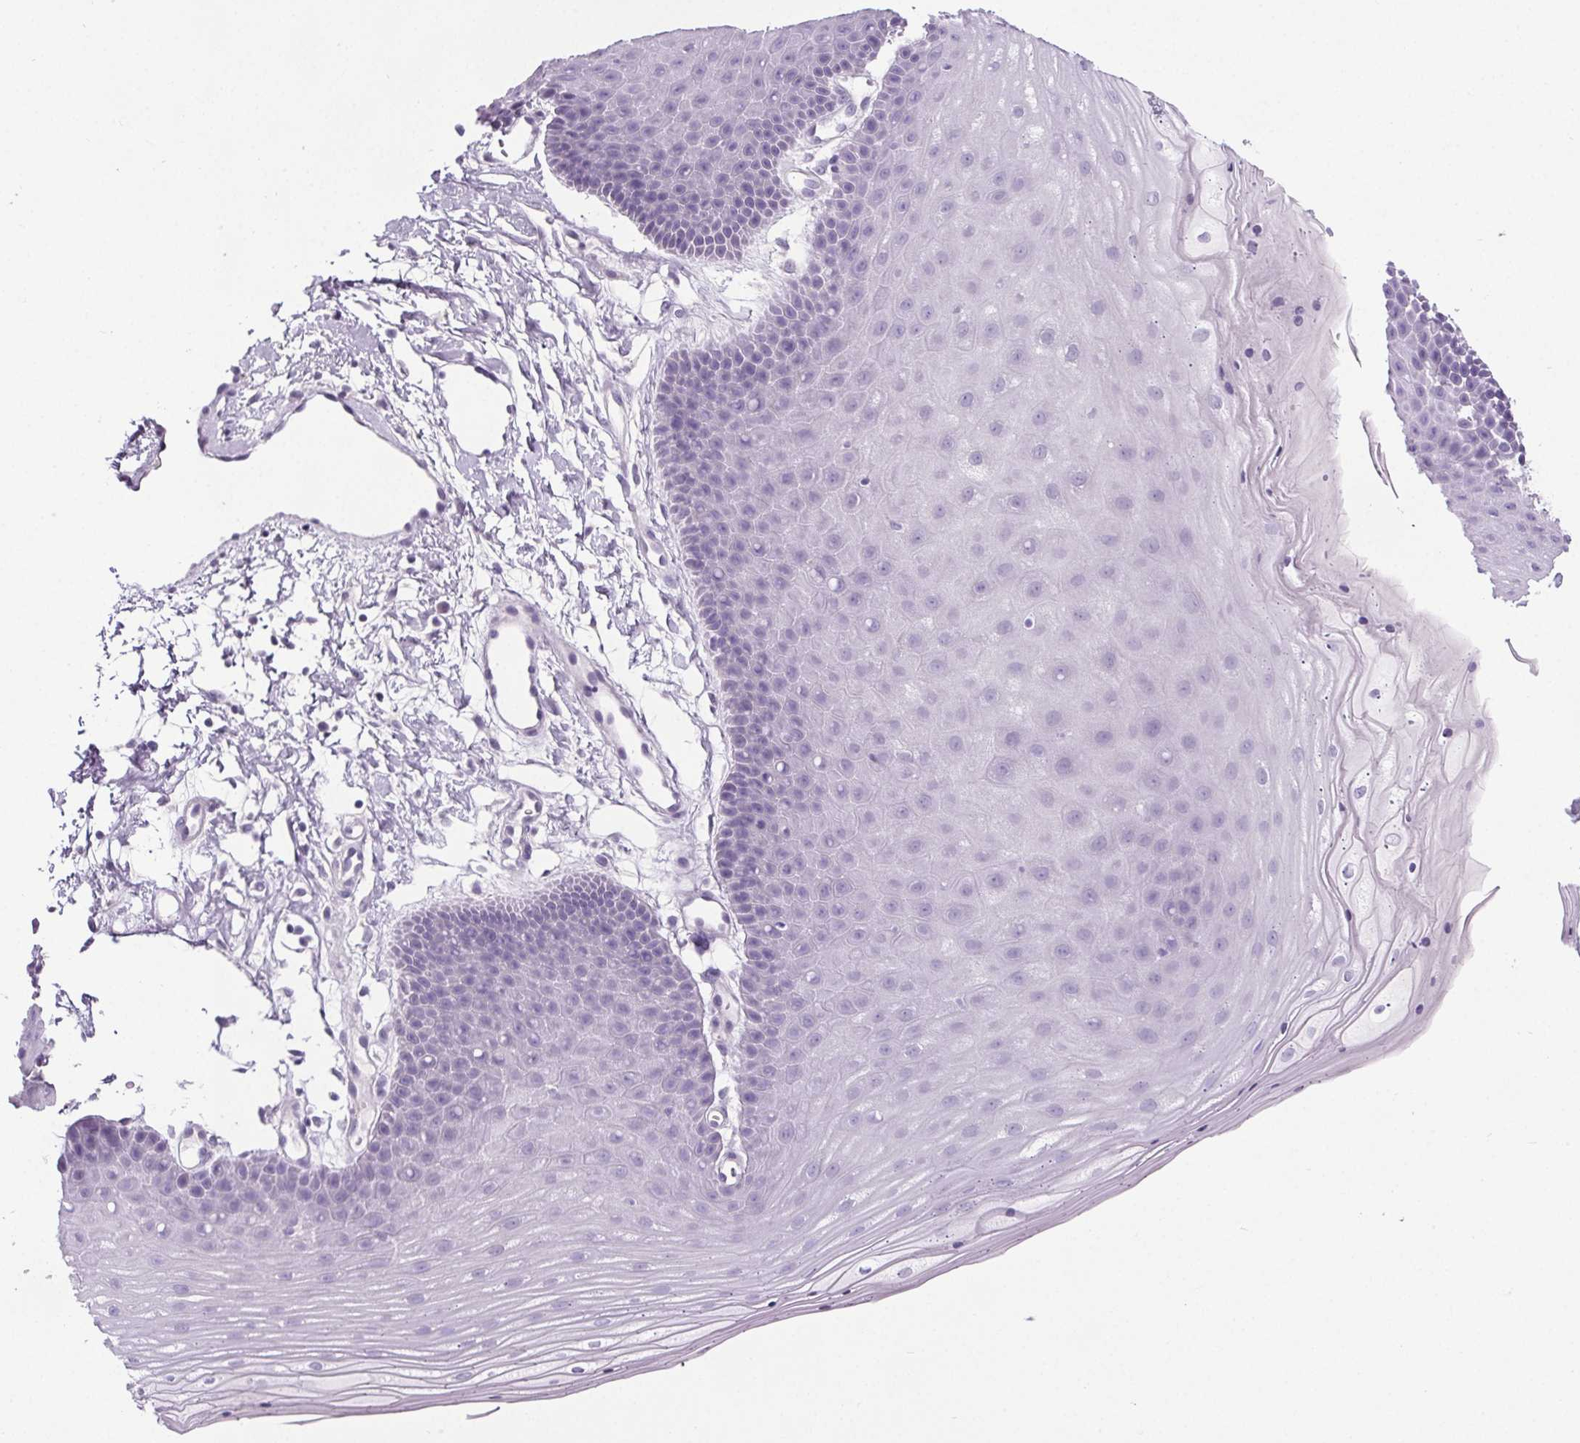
{"staining": {"intensity": "negative", "quantity": "none", "location": "none"}, "tissue": "skin", "cell_type": "Epidermal cells", "image_type": "normal", "snomed": [{"axis": "morphology", "description": "Normal tissue, NOS"}, {"axis": "topography", "description": "Anal"}], "caption": "The histopathology image displays no staining of epidermal cells in normal skin.", "gene": "ELAVL2", "patient": {"sex": "male", "age": 53}}